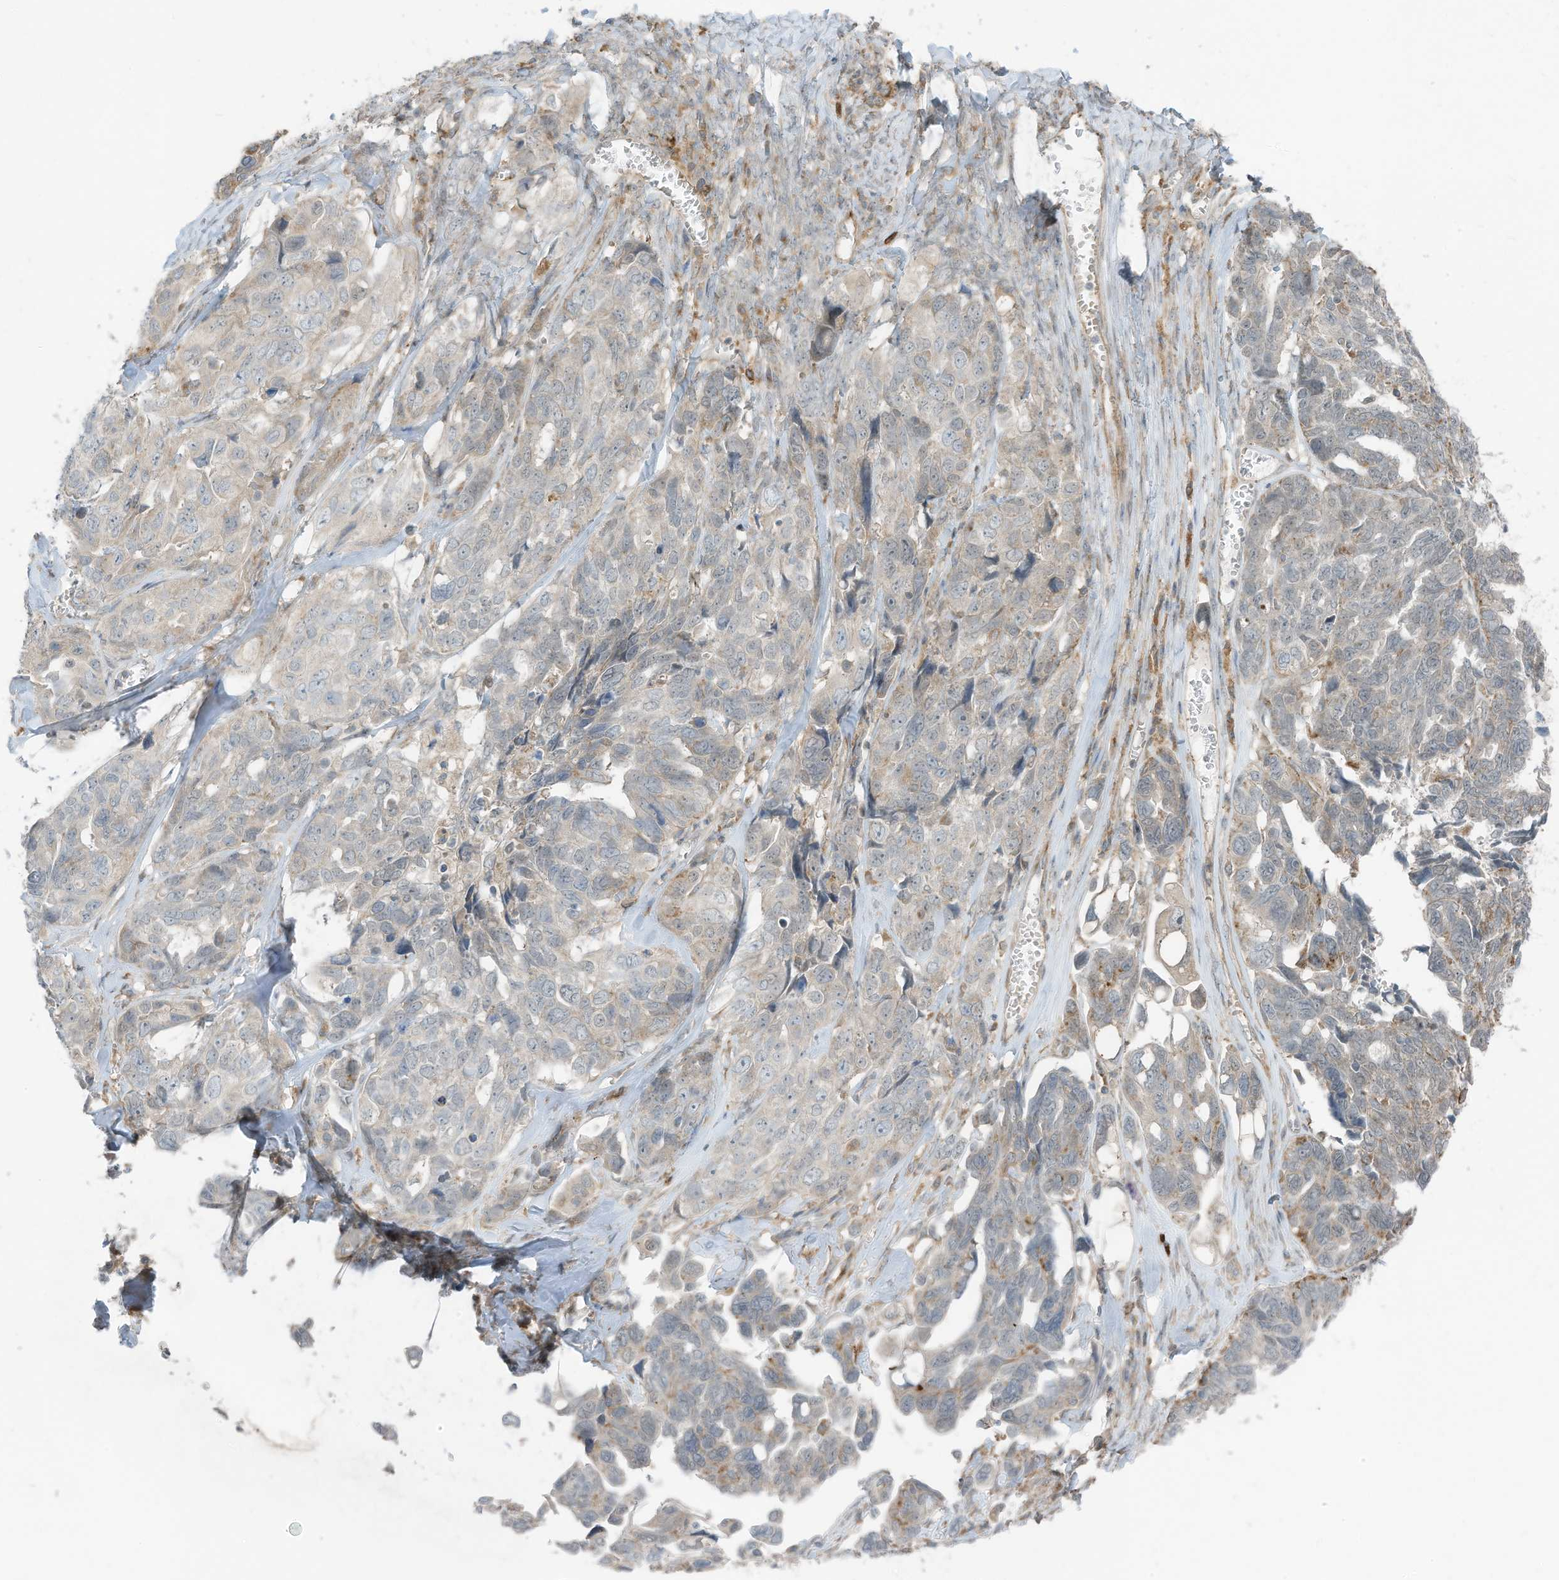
{"staining": {"intensity": "moderate", "quantity": "<25%", "location": "cytoplasmic/membranous"}, "tissue": "ovarian cancer", "cell_type": "Tumor cells", "image_type": "cancer", "snomed": [{"axis": "morphology", "description": "Cystadenocarcinoma, serous, NOS"}, {"axis": "topography", "description": "Ovary"}], "caption": "Ovarian serous cystadenocarcinoma was stained to show a protein in brown. There is low levels of moderate cytoplasmic/membranous positivity in about <25% of tumor cells.", "gene": "DZIP3", "patient": {"sex": "female", "age": 79}}